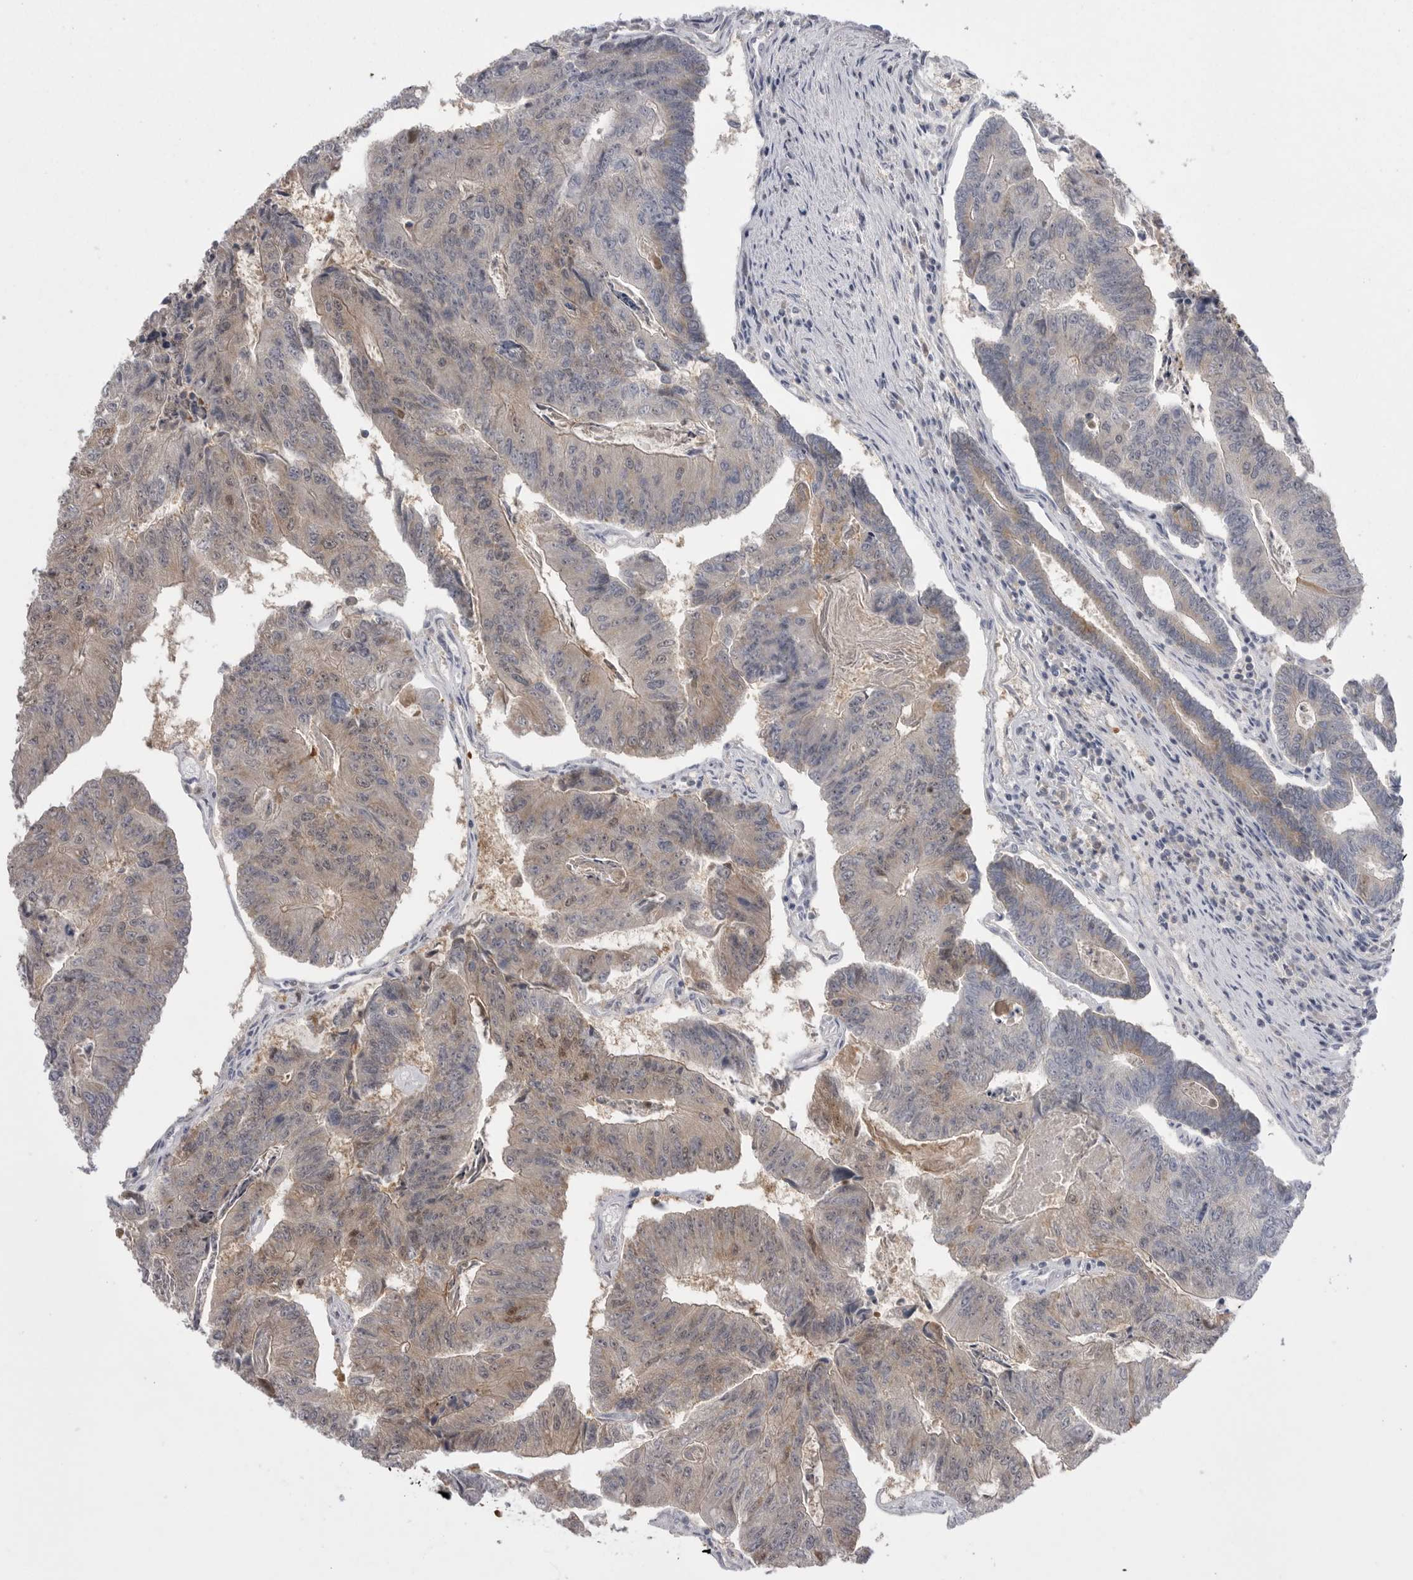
{"staining": {"intensity": "weak", "quantity": "25%-75%", "location": "cytoplasmic/membranous"}, "tissue": "colorectal cancer", "cell_type": "Tumor cells", "image_type": "cancer", "snomed": [{"axis": "morphology", "description": "Adenocarcinoma, NOS"}, {"axis": "topography", "description": "Colon"}], "caption": "Immunohistochemical staining of human colorectal cancer exhibits low levels of weak cytoplasmic/membranous positivity in approximately 25%-75% of tumor cells. The staining was performed using DAB (3,3'-diaminobenzidine) to visualize the protein expression in brown, while the nuclei were stained in blue with hematoxylin (Magnification: 20x).", "gene": "KYAT3", "patient": {"sex": "female", "age": 67}}